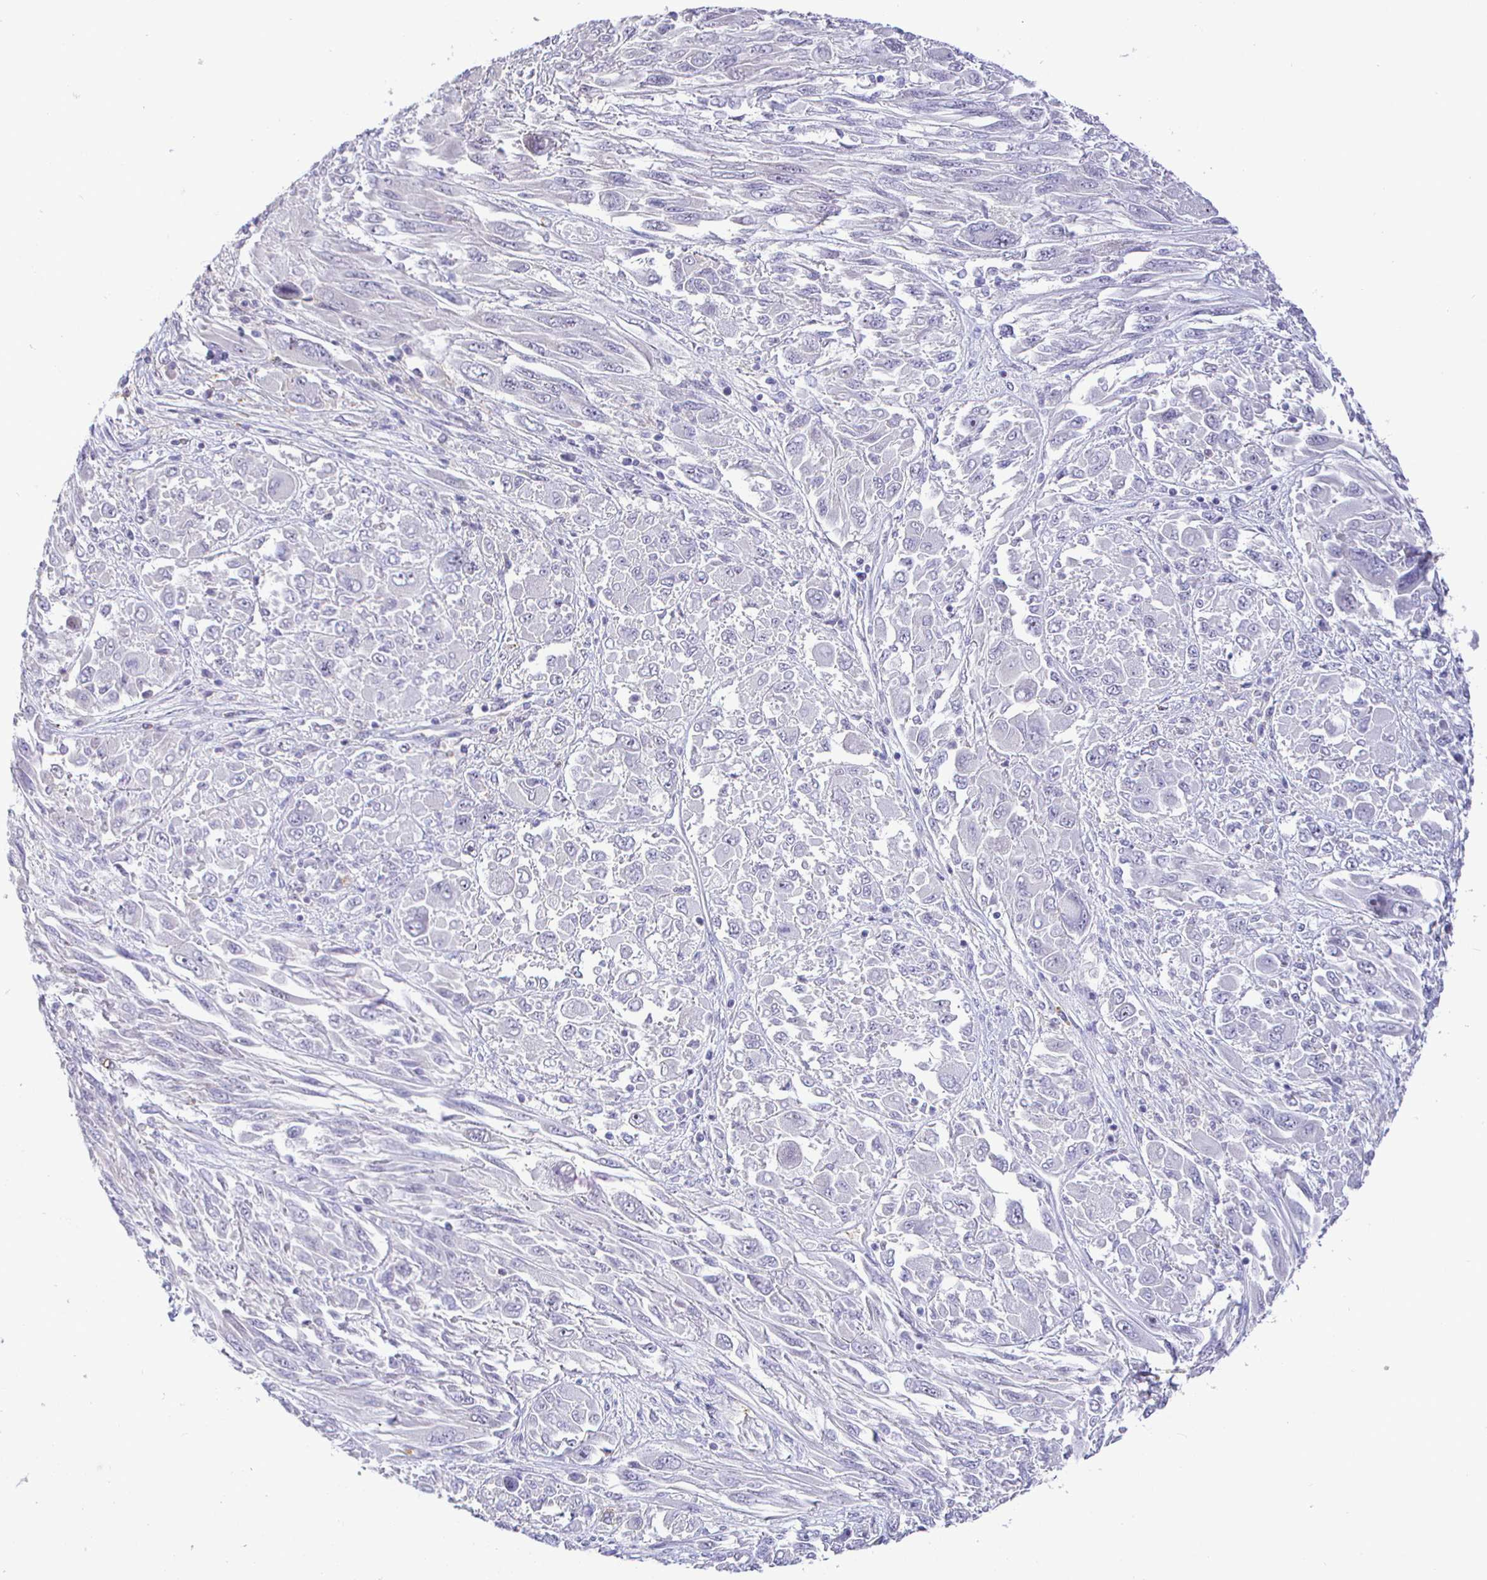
{"staining": {"intensity": "negative", "quantity": "none", "location": "none"}, "tissue": "melanoma", "cell_type": "Tumor cells", "image_type": "cancer", "snomed": [{"axis": "morphology", "description": "Malignant melanoma, NOS"}, {"axis": "topography", "description": "Skin"}], "caption": "This is an immunohistochemistry histopathology image of malignant melanoma. There is no positivity in tumor cells.", "gene": "SIRPA", "patient": {"sex": "female", "age": 91}}